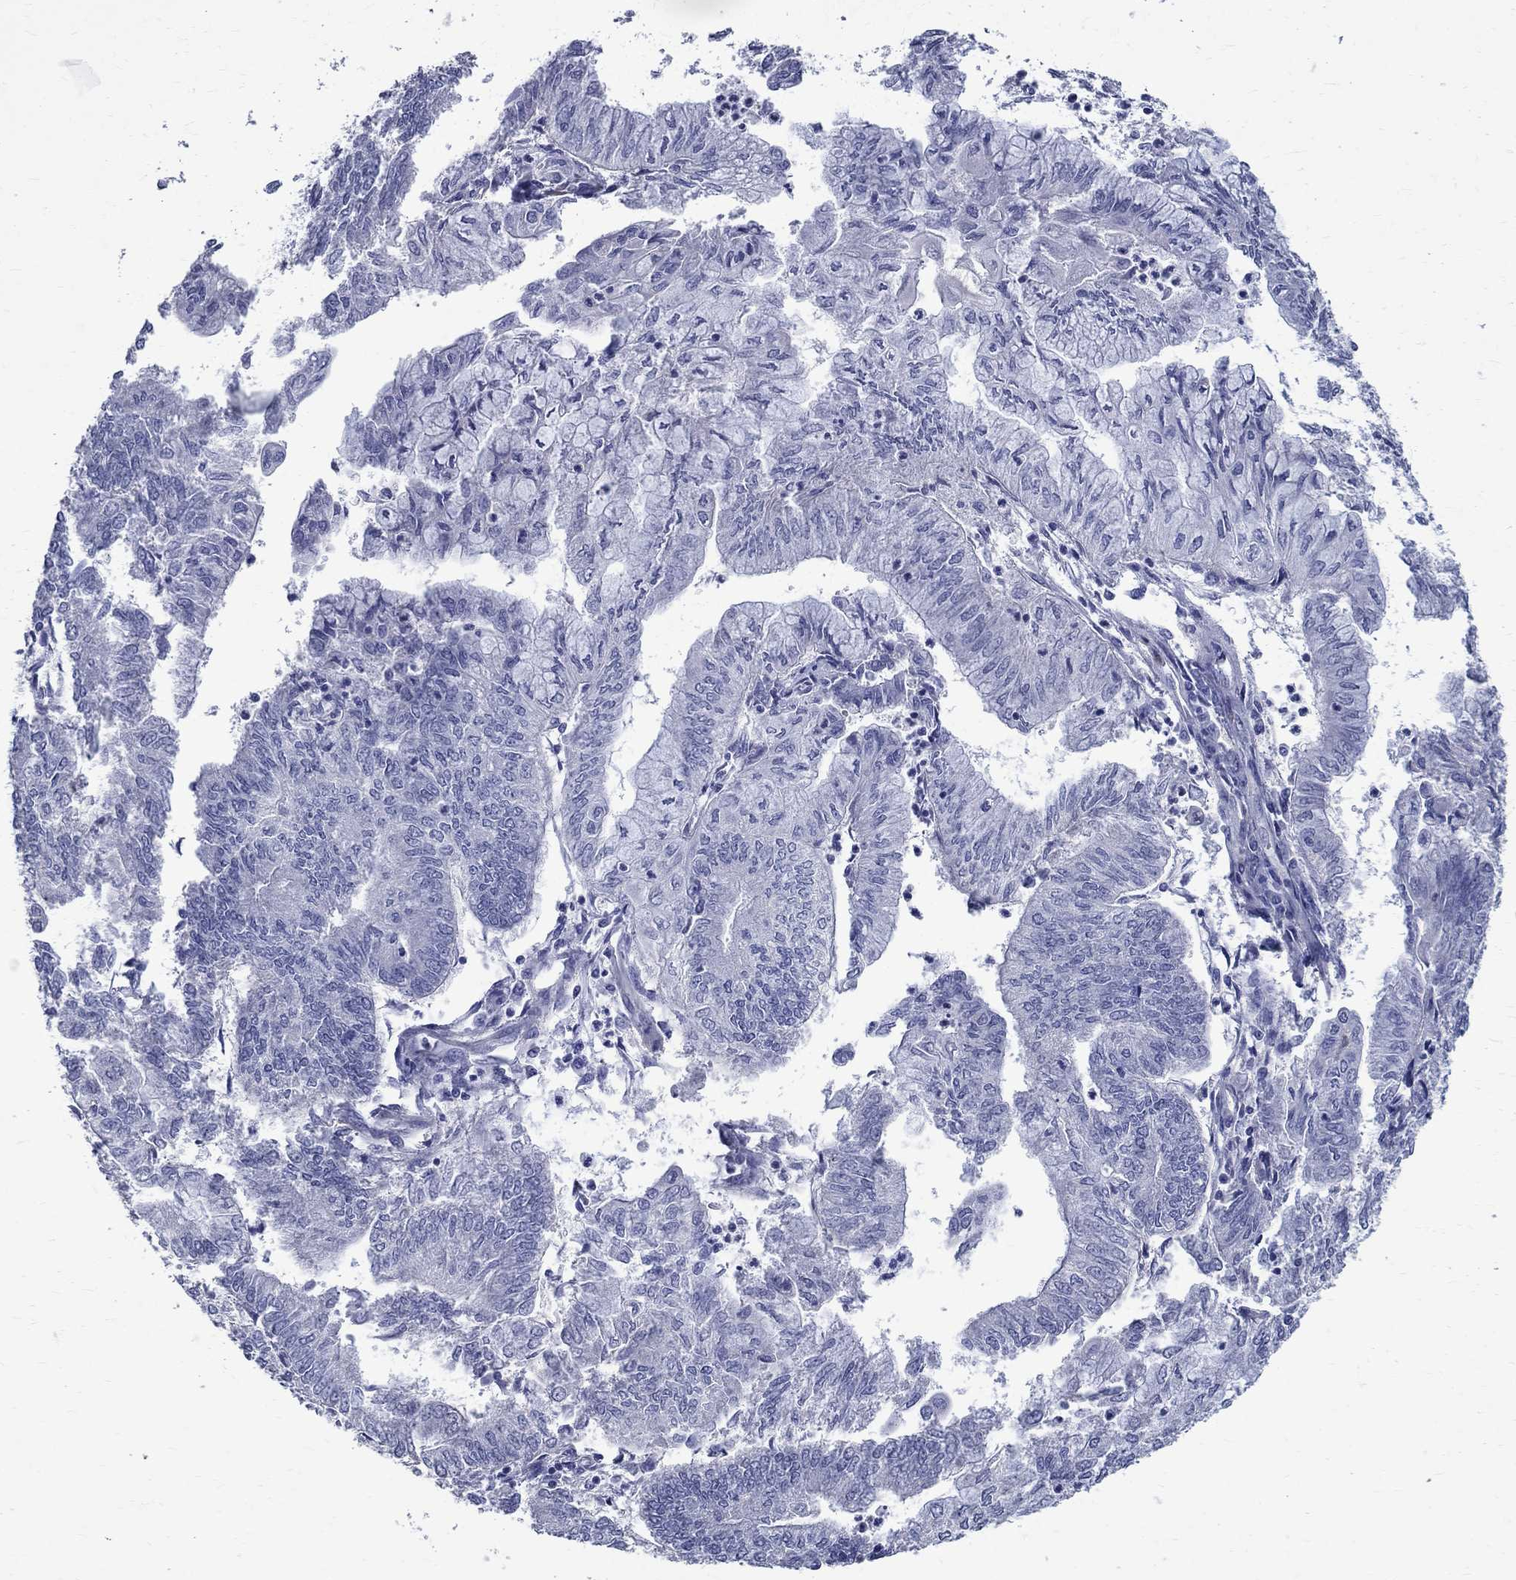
{"staining": {"intensity": "negative", "quantity": "none", "location": "none"}, "tissue": "endometrial cancer", "cell_type": "Tumor cells", "image_type": "cancer", "snomed": [{"axis": "morphology", "description": "Adenocarcinoma, NOS"}, {"axis": "topography", "description": "Endometrium"}], "caption": "Immunohistochemistry histopathology image of human endometrial adenocarcinoma stained for a protein (brown), which shows no expression in tumor cells.", "gene": "ANXA10", "patient": {"sex": "female", "age": 59}}